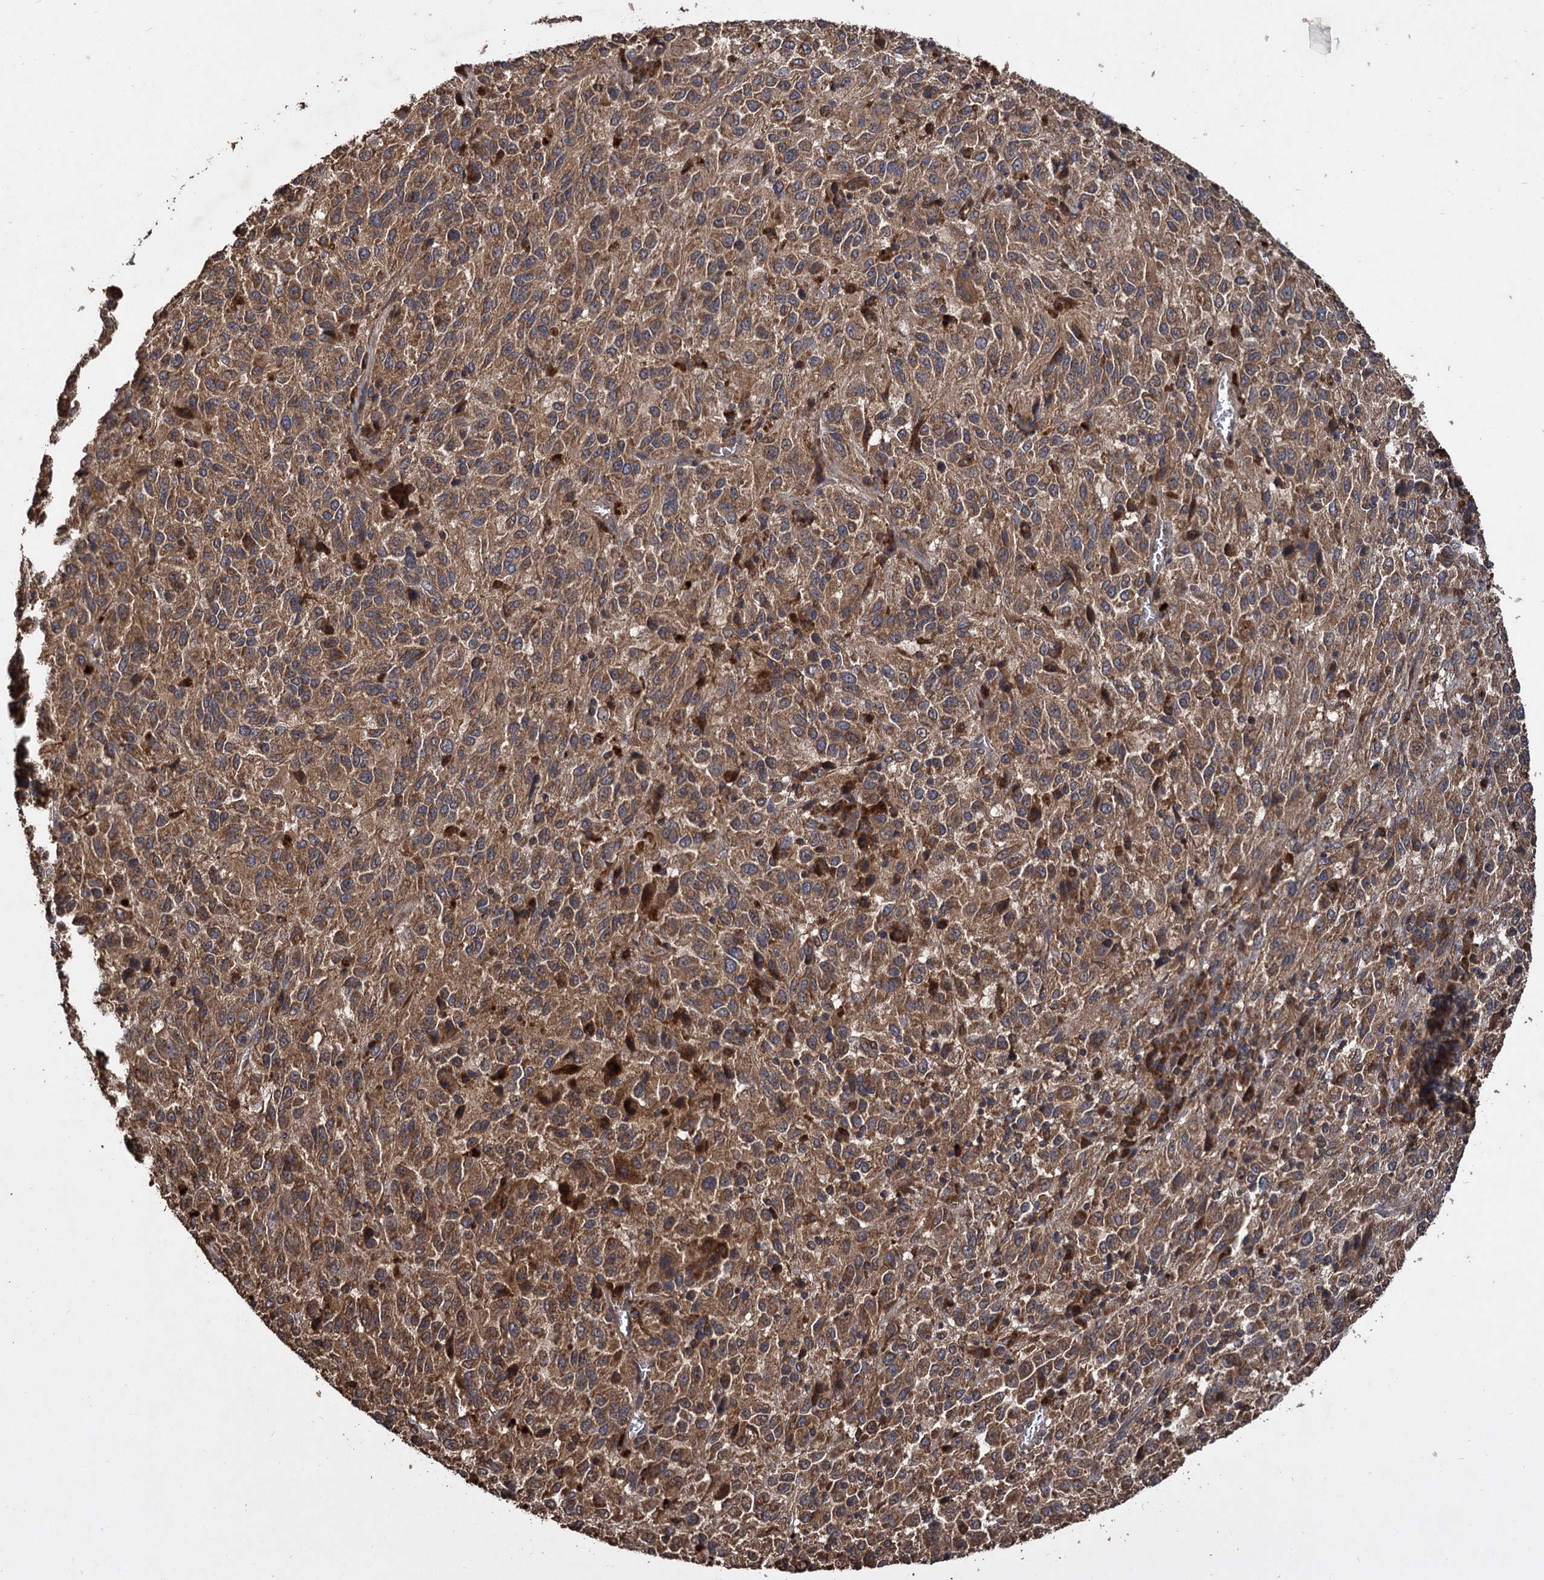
{"staining": {"intensity": "moderate", "quantity": ">75%", "location": "cytoplasmic/membranous"}, "tissue": "melanoma", "cell_type": "Tumor cells", "image_type": "cancer", "snomed": [{"axis": "morphology", "description": "Malignant melanoma, Metastatic site"}, {"axis": "topography", "description": "Lung"}], "caption": "Immunohistochemistry (IHC) (DAB (3,3'-diaminobenzidine)) staining of human malignant melanoma (metastatic site) demonstrates moderate cytoplasmic/membranous protein positivity in about >75% of tumor cells.", "gene": "GCLC", "patient": {"sex": "male", "age": 64}}